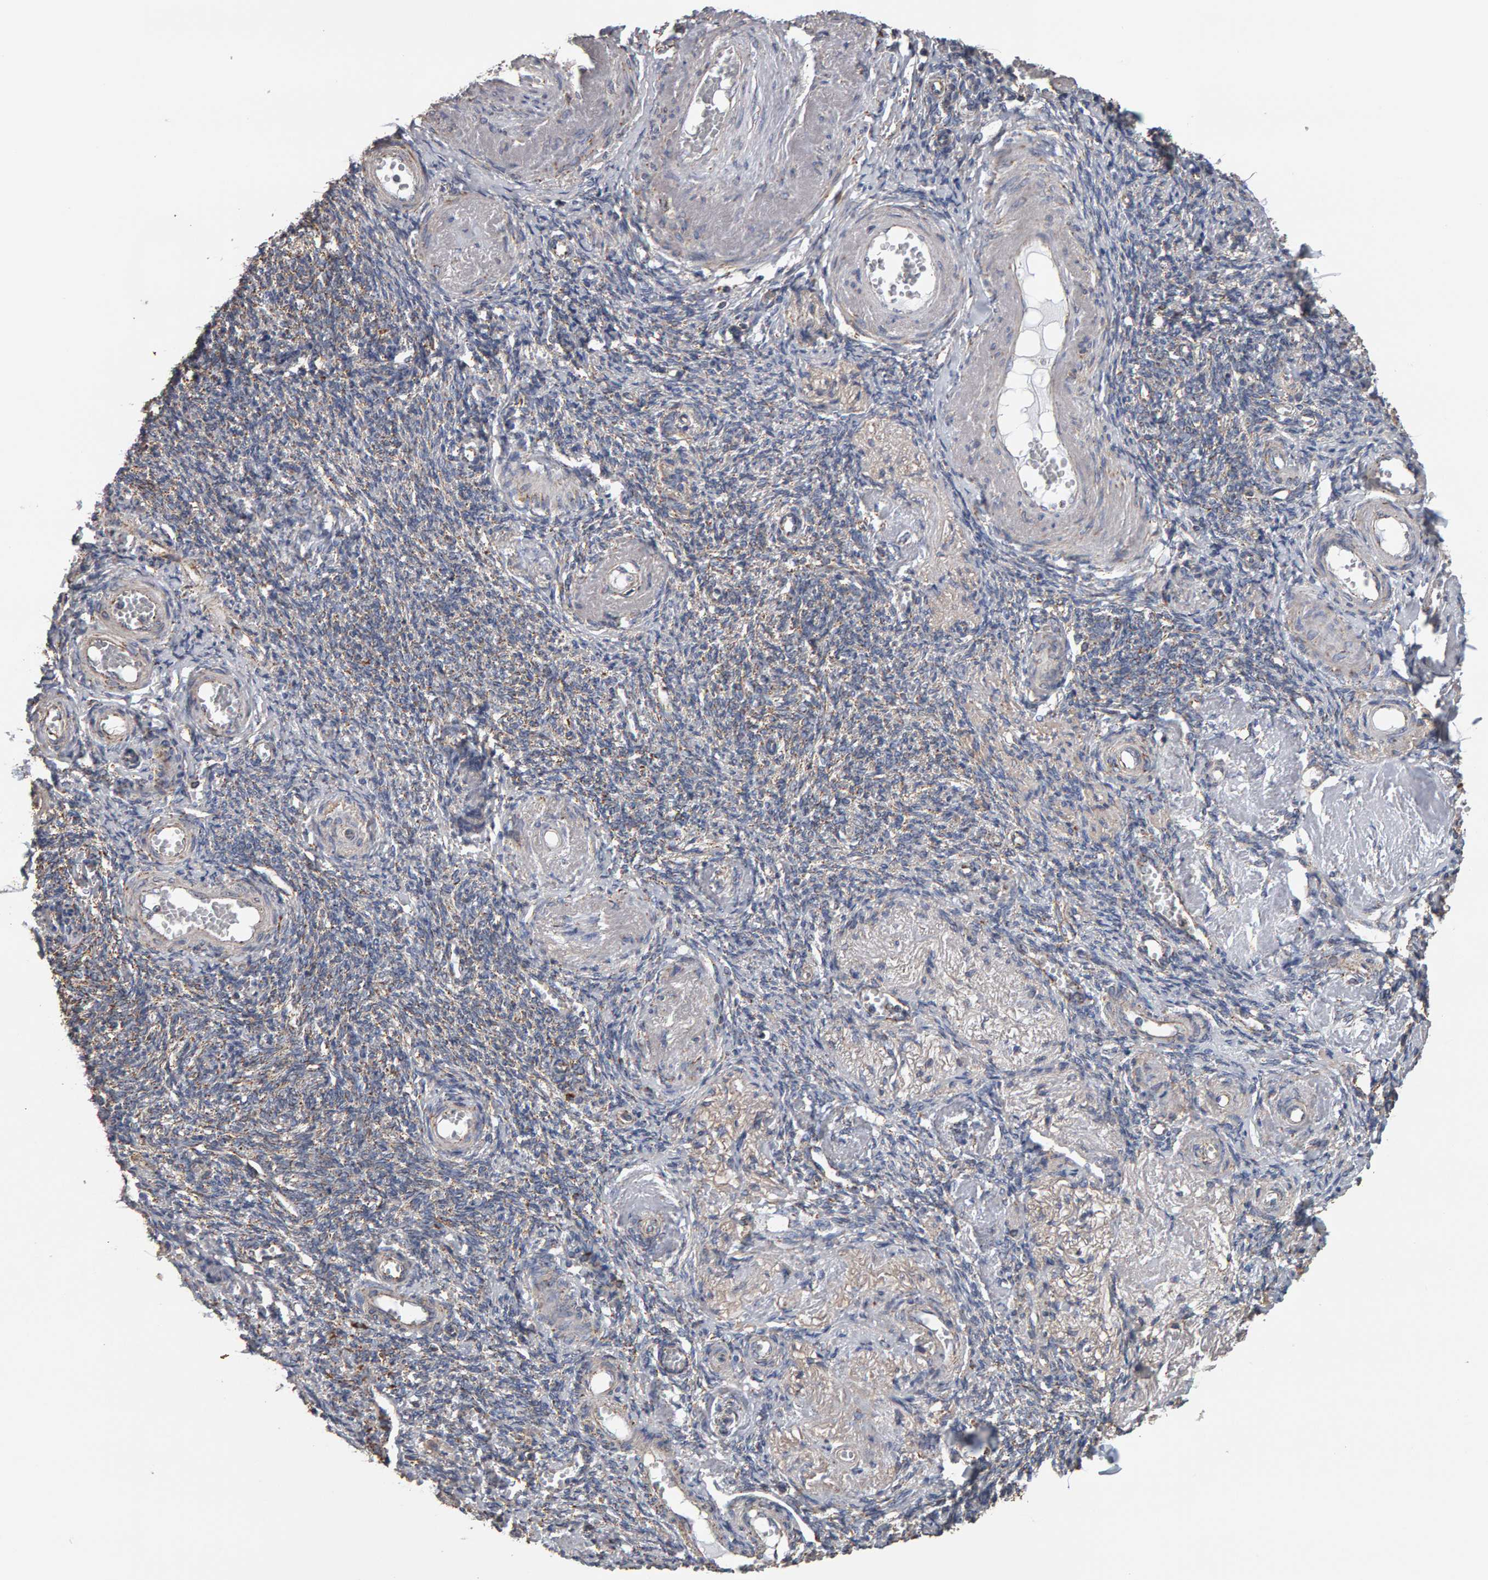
{"staining": {"intensity": "moderate", "quantity": ">75%", "location": "cytoplasmic/membranous"}, "tissue": "soft tissue", "cell_type": "Fibroblasts", "image_type": "normal", "snomed": [{"axis": "morphology", "description": "Normal tissue, NOS"}, {"axis": "topography", "description": "Vascular tissue"}, {"axis": "topography", "description": "Fallopian tube"}, {"axis": "topography", "description": "Ovary"}], "caption": "Immunohistochemistry (DAB (3,3'-diaminobenzidine)) staining of unremarkable soft tissue reveals moderate cytoplasmic/membranous protein expression in about >75% of fibroblasts. Nuclei are stained in blue.", "gene": "TOM1L1", "patient": {"sex": "female", "age": 67}}